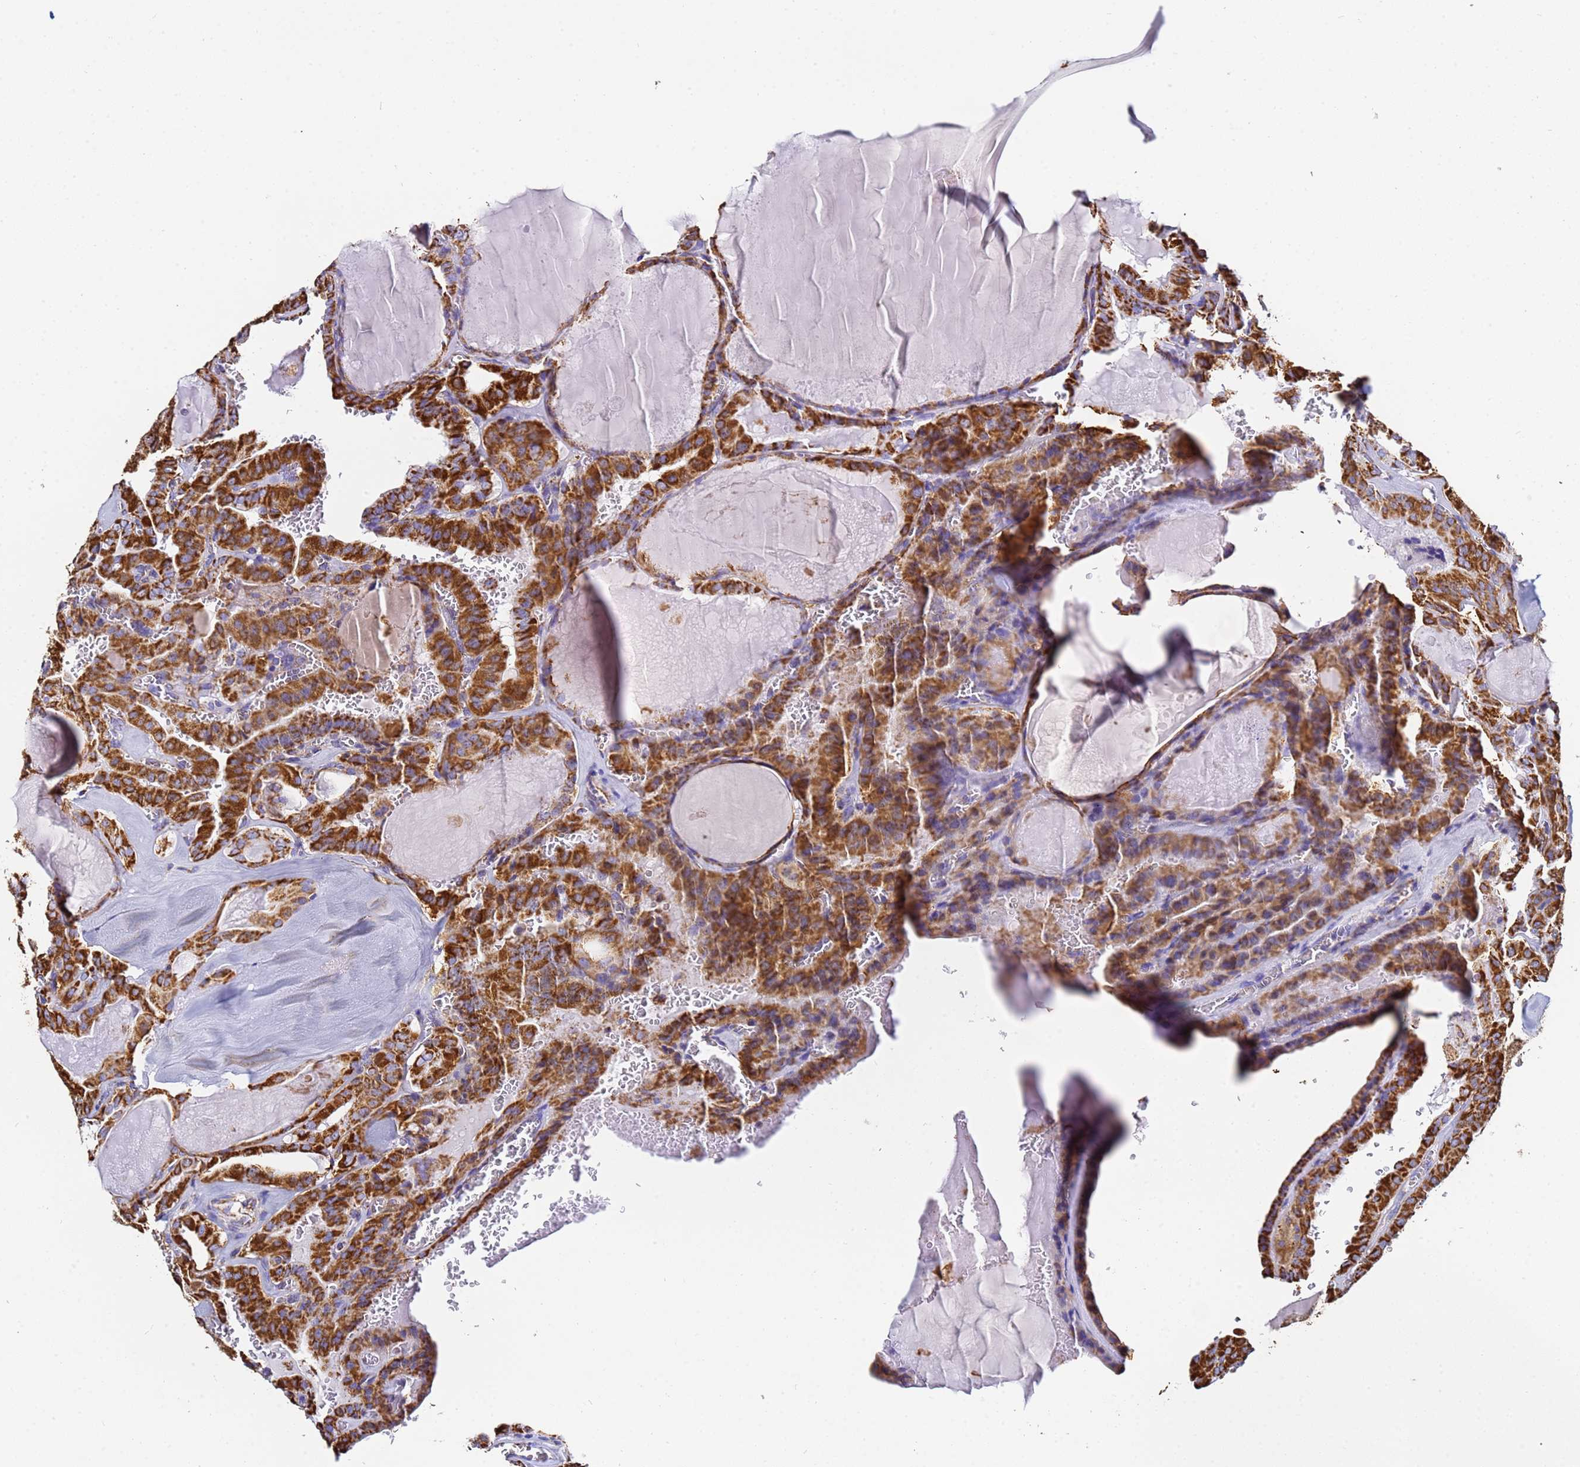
{"staining": {"intensity": "strong", "quantity": ">75%", "location": "cytoplasmic/membranous"}, "tissue": "thyroid cancer", "cell_type": "Tumor cells", "image_type": "cancer", "snomed": [{"axis": "morphology", "description": "Papillary adenocarcinoma, NOS"}, {"axis": "topography", "description": "Thyroid gland"}], "caption": "Human papillary adenocarcinoma (thyroid) stained with a brown dye reveals strong cytoplasmic/membranous positive positivity in approximately >75% of tumor cells.", "gene": "PHB2", "patient": {"sex": "male", "age": 52}}